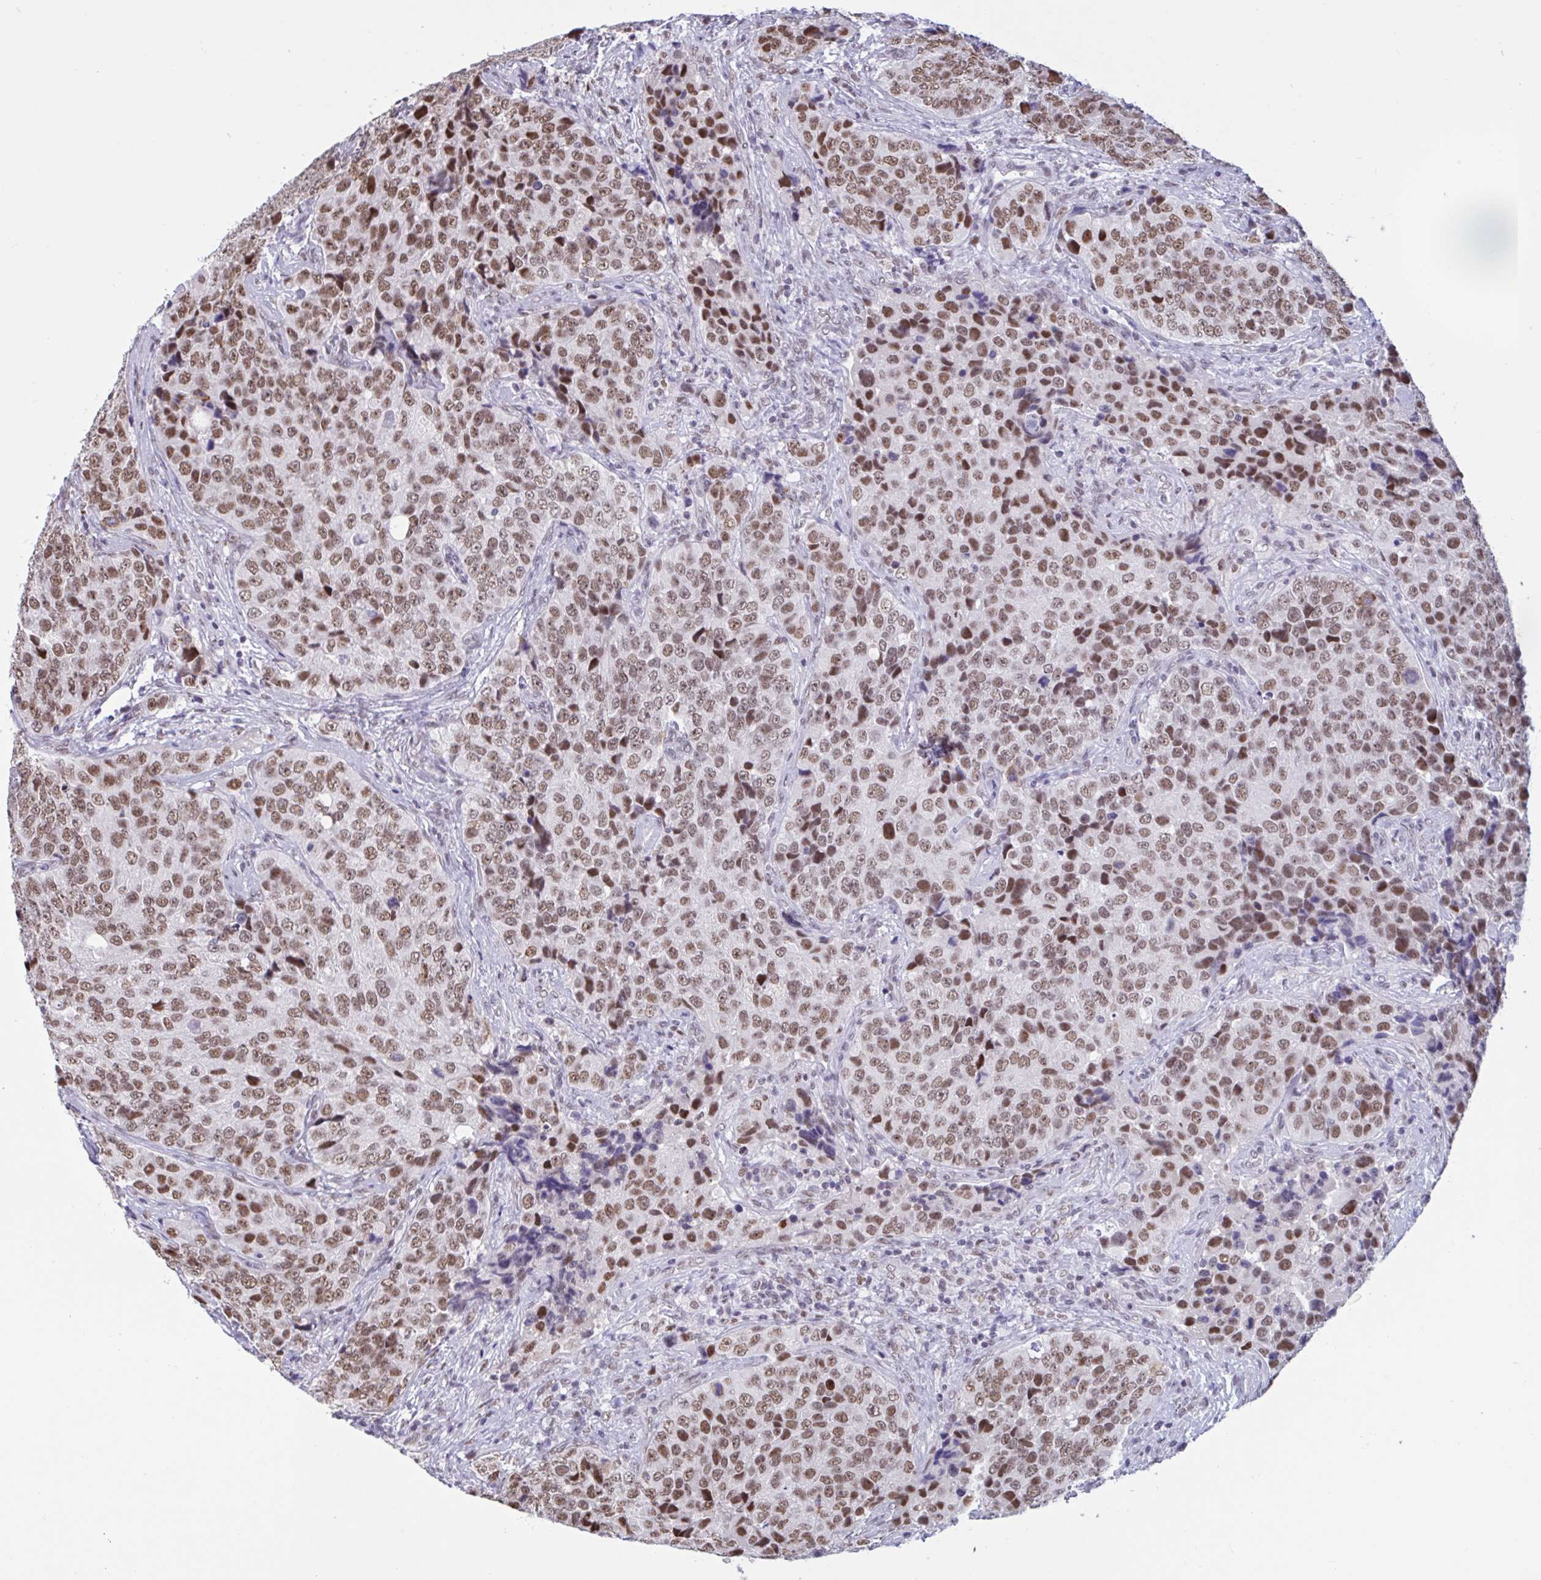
{"staining": {"intensity": "moderate", "quantity": ">75%", "location": "nuclear"}, "tissue": "urothelial cancer", "cell_type": "Tumor cells", "image_type": "cancer", "snomed": [{"axis": "morphology", "description": "Urothelial carcinoma, NOS"}, {"axis": "topography", "description": "Urinary bladder"}], "caption": "Immunohistochemistry (IHC) photomicrograph of transitional cell carcinoma stained for a protein (brown), which shows medium levels of moderate nuclear positivity in about >75% of tumor cells.", "gene": "CBFA2T2", "patient": {"sex": "male", "age": 52}}